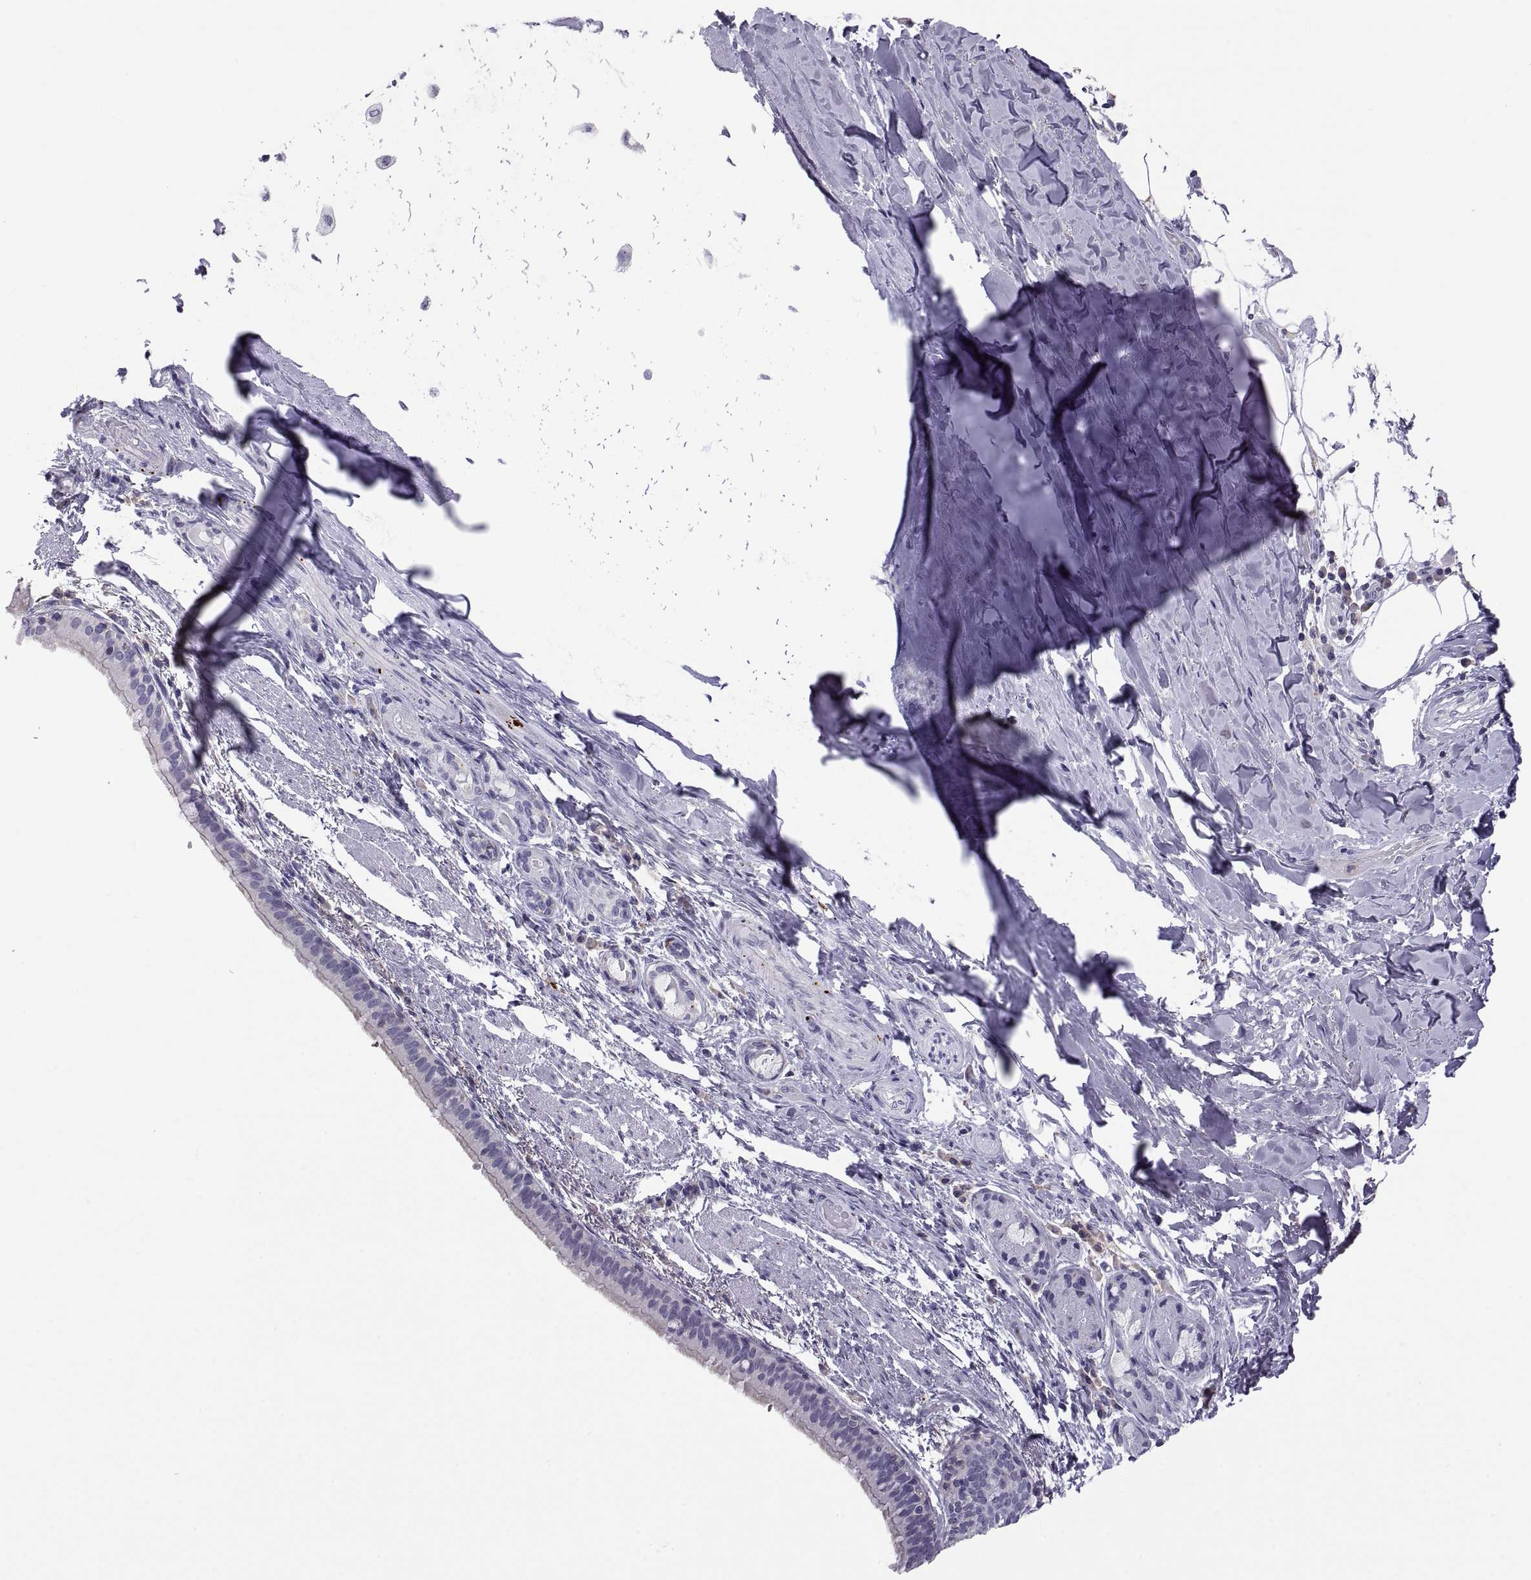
{"staining": {"intensity": "negative", "quantity": "none", "location": "none"}, "tissue": "bronchus", "cell_type": "Respiratory epithelial cells", "image_type": "normal", "snomed": [{"axis": "morphology", "description": "Normal tissue, NOS"}, {"axis": "morphology", "description": "Squamous cell carcinoma, NOS"}, {"axis": "topography", "description": "Bronchus"}, {"axis": "topography", "description": "Lung"}], "caption": "The image exhibits no significant positivity in respiratory epithelial cells of bronchus. (Stains: DAB (3,3'-diaminobenzidine) immunohistochemistry with hematoxylin counter stain, Microscopy: brightfield microscopy at high magnification).", "gene": "RGS19", "patient": {"sex": "male", "age": 69}}